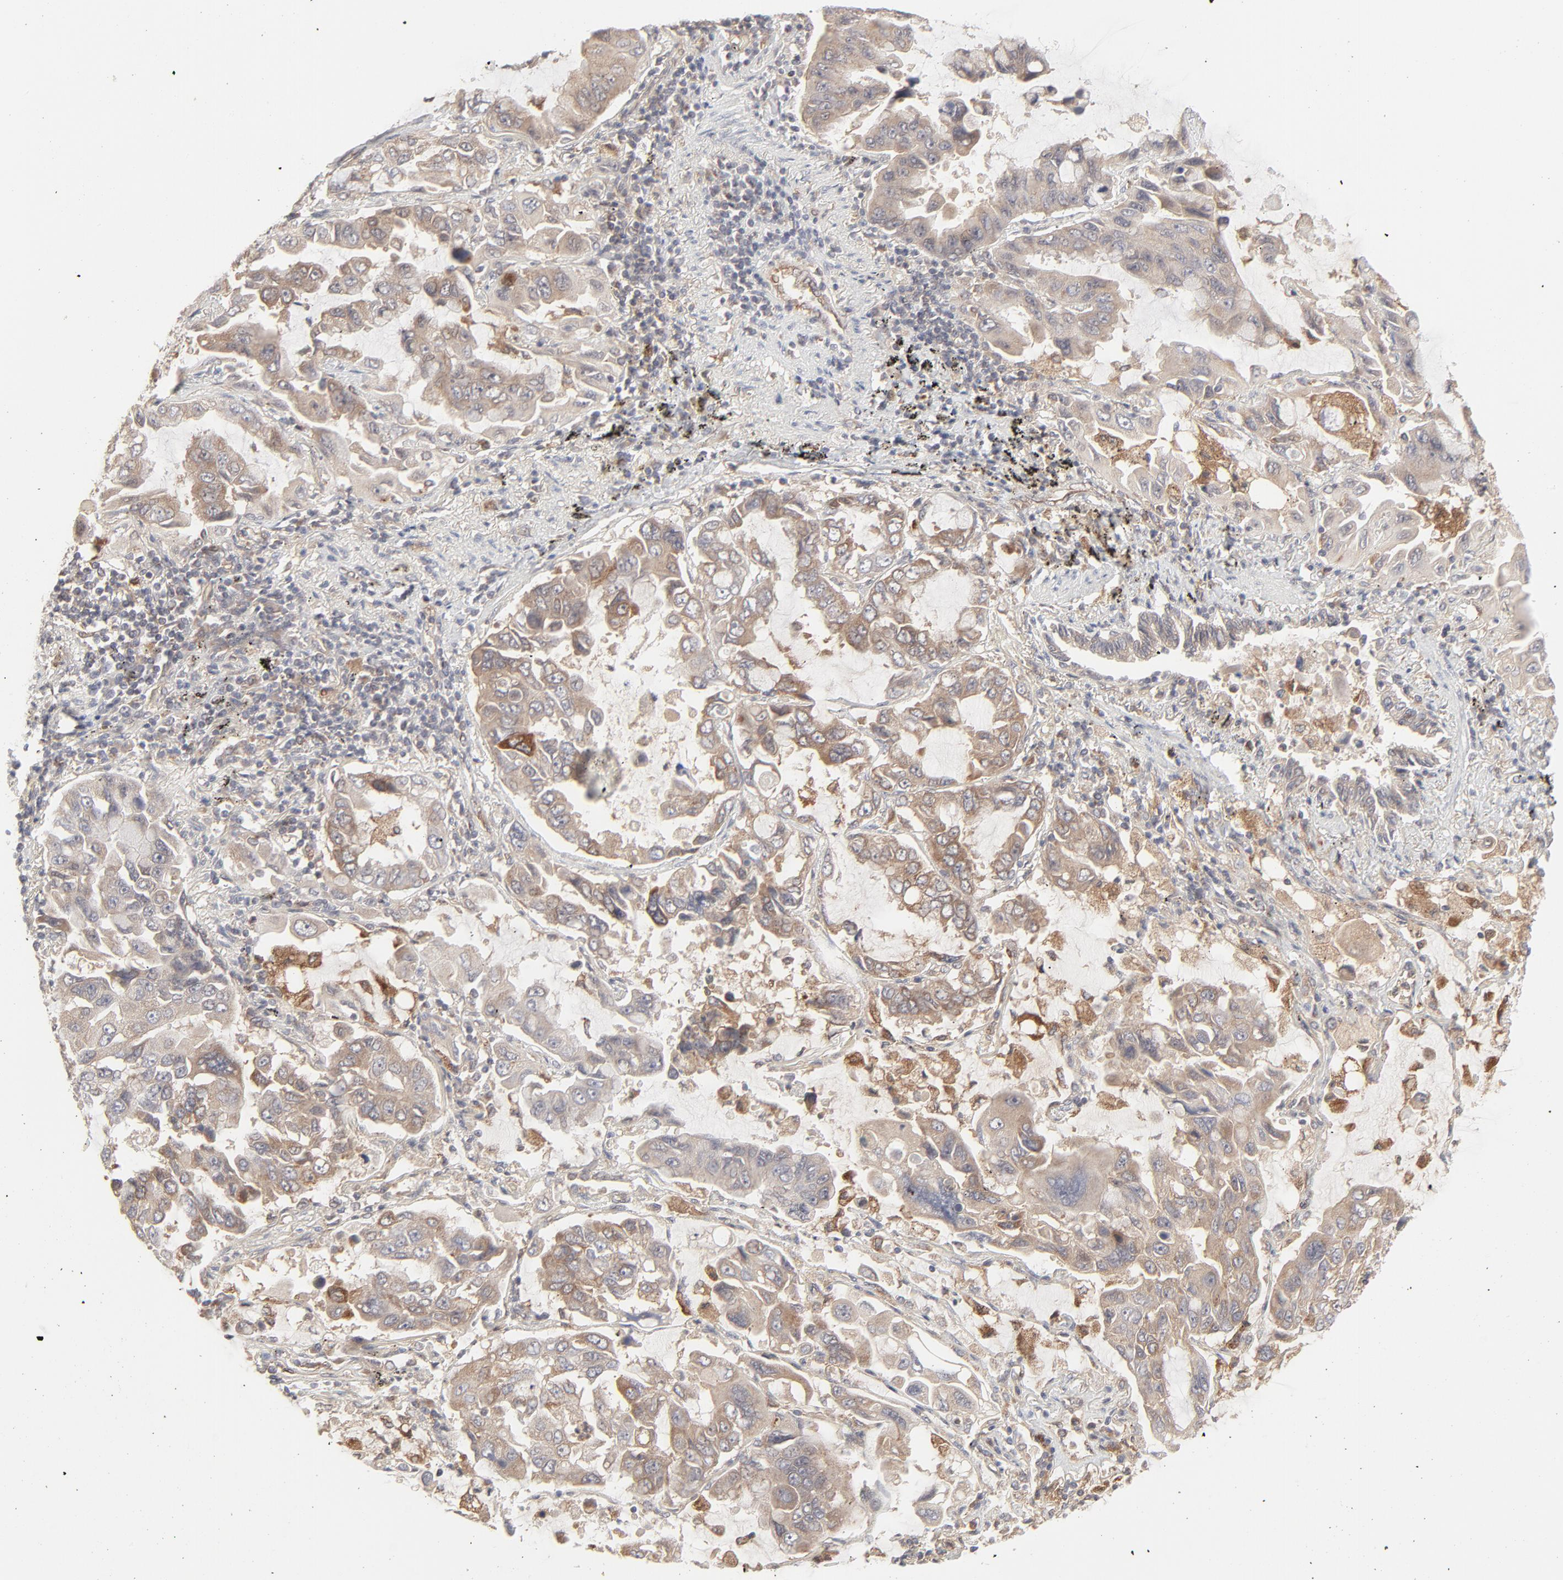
{"staining": {"intensity": "moderate", "quantity": ">75%", "location": "cytoplasmic/membranous"}, "tissue": "lung cancer", "cell_type": "Tumor cells", "image_type": "cancer", "snomed": [{"axis": "morphology", "description": "Adenocarcinoma, NOS"}, {"axis": "topography", "description": "Lung"}], "caption": "This is a micrograph of immunohistochemistry staining of adenocarcinoma (lung), which shows moderate staining in the cytoplasmic/membranous of tumor cells.", "gene": "RAB5C", "patient": {"sex": "male", "age": 64}}